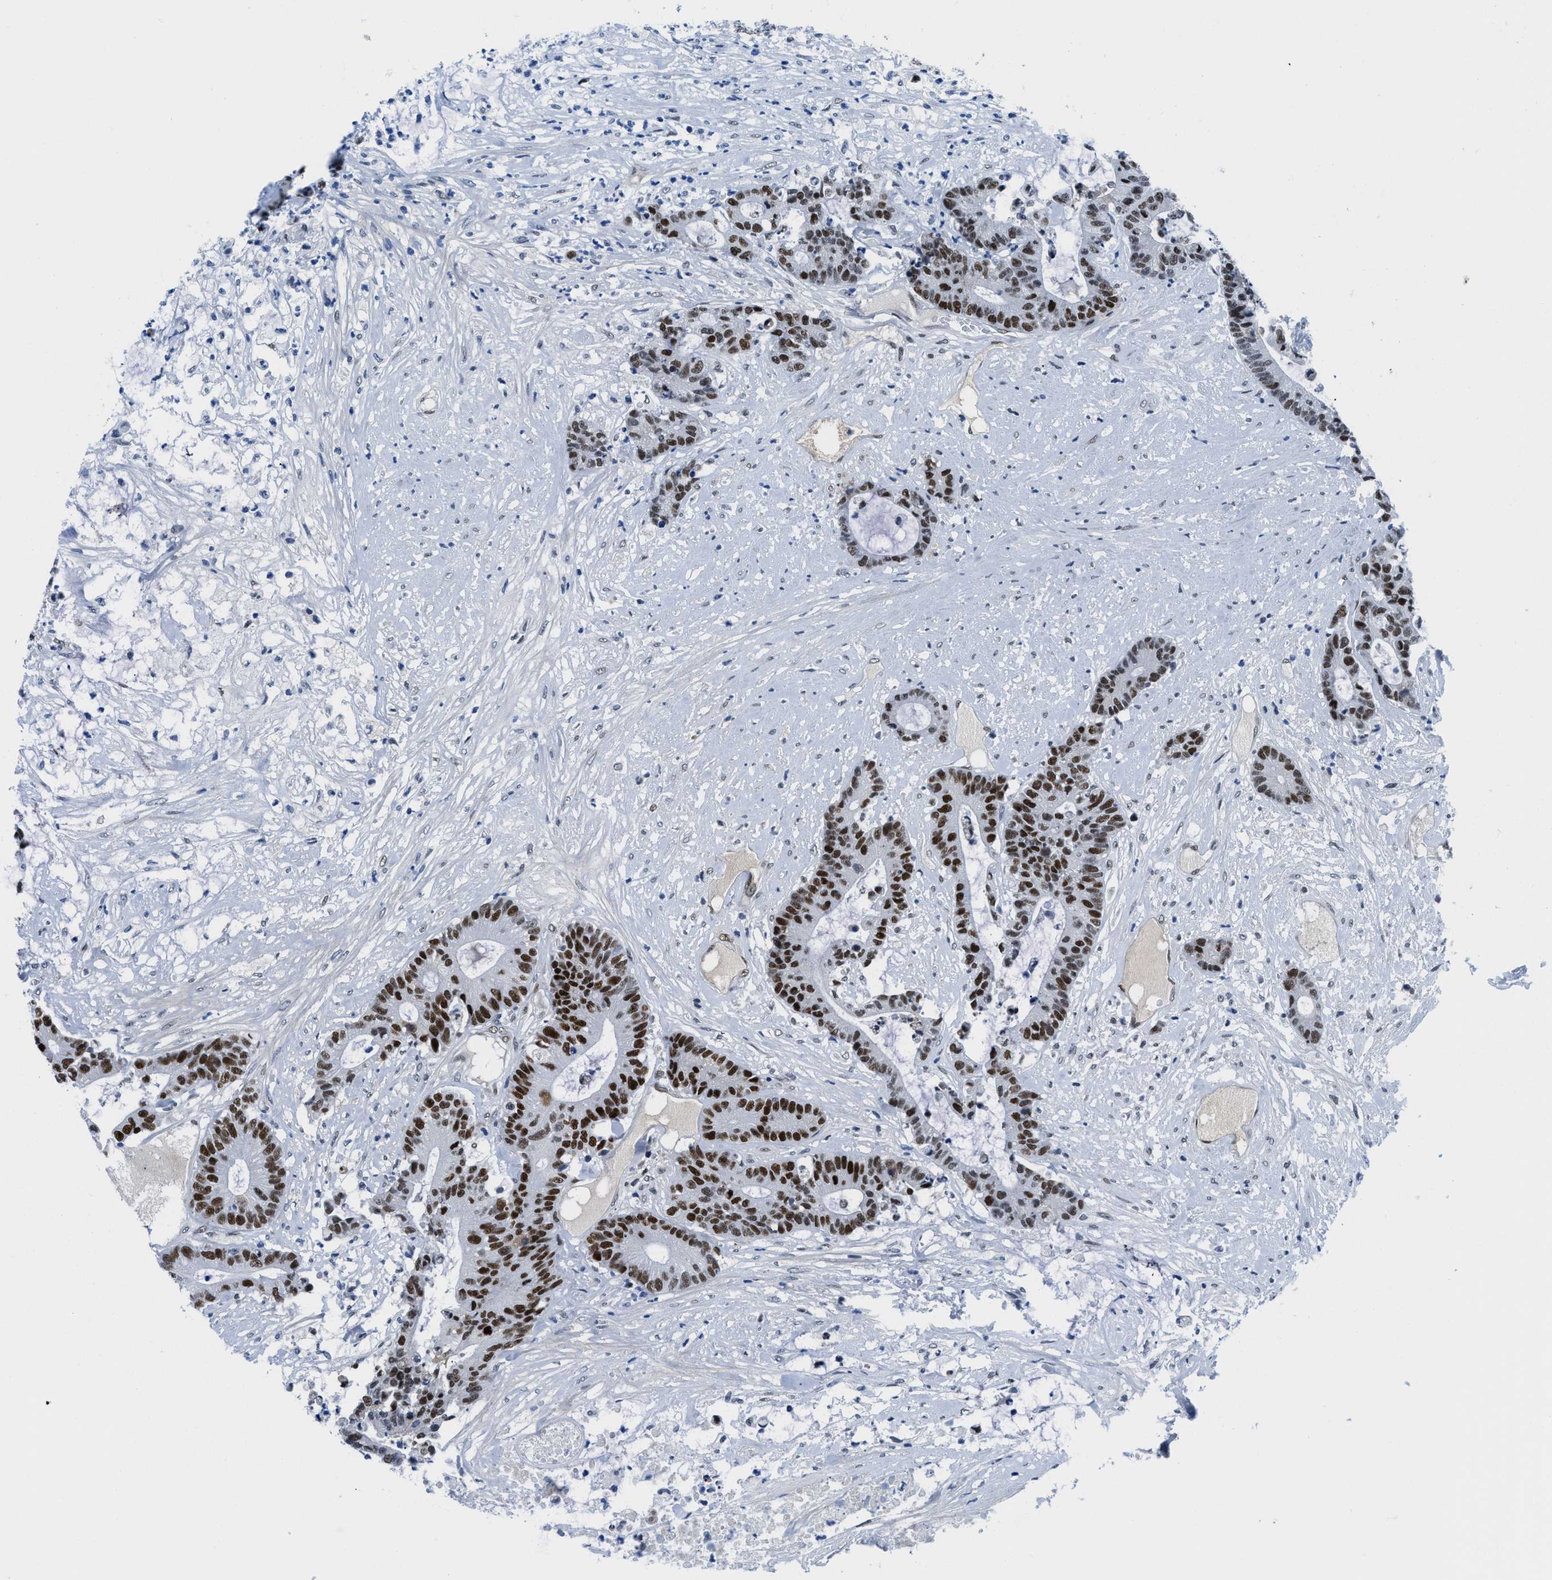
{"staining": {"intensity": "strong", "quantity": ">75%", "location": "nuclear"}, "tissue": "colorectal cancer", "cell_type": "Tumor cells", "image_type": "cancer", "snomed": [{"axis": "morphology", "description": "Adenocarcinoma, NOS"}, {"axis": "topography", "description": "Colon"}], "caption": "Colorectal cancer (adenocarcinoma) stained for a protein shows strong nuclear positivity in tumor cells.", "gene": "SMARCAD1", "patient": {"sex": "female", "age": 84}}